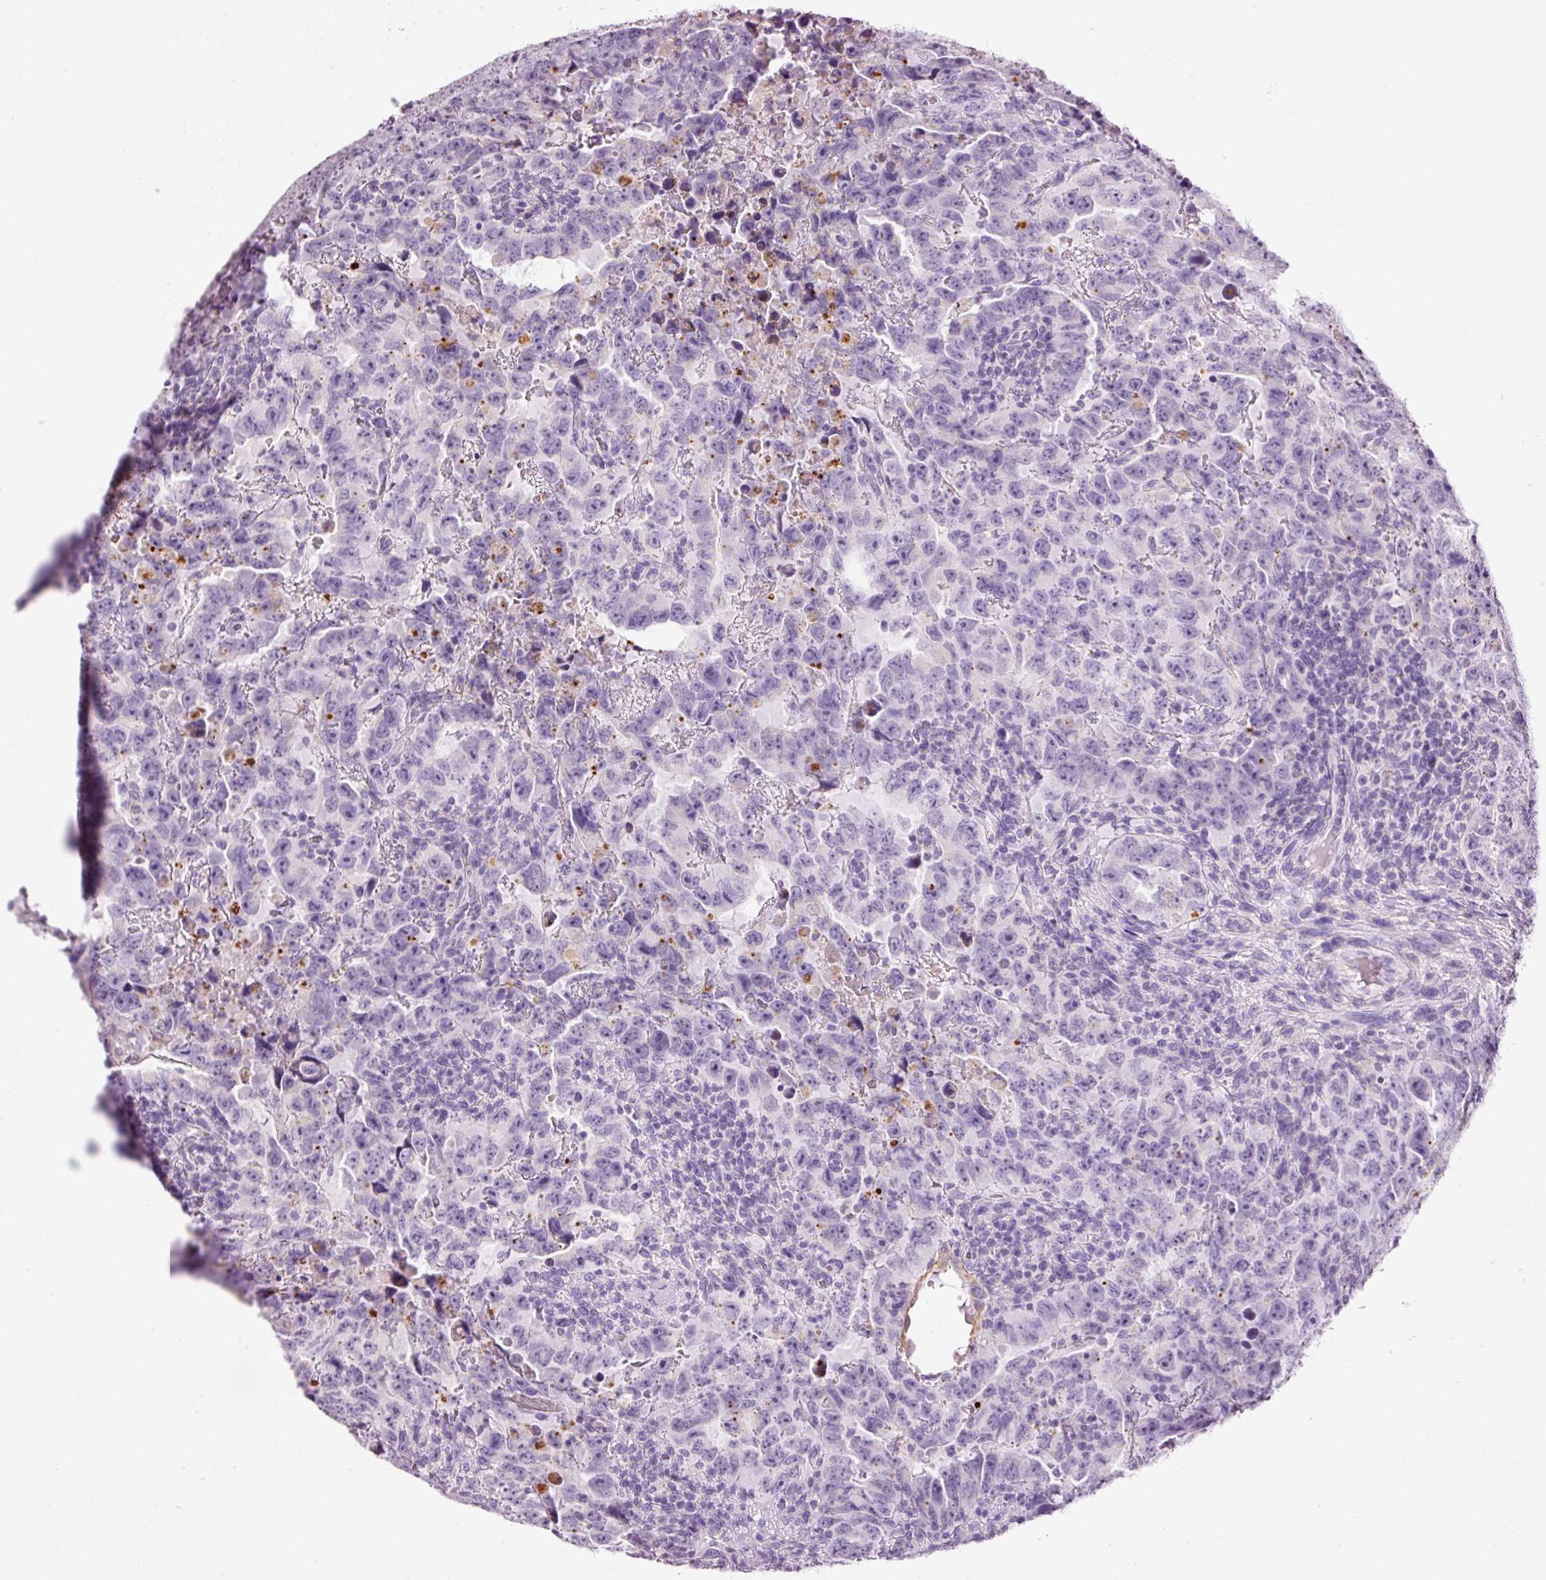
{"staining": {"intensity": "negative", "quantity": "none", "location": "none"}, "tissue": "testis cancer", "cell_type": "Tumor cells", "image_type": "cancer", "snomed": [{"axis": "morphology", "description": "Carcinoma, Embryonal, NOS"}, {"axis": "topography", "description": "Testis"}], "caption": "This is an immunohistochemistry histopathology image of human testis embryonal carcinoma. There is no positivity in tumor cells.", "gene": "CARD16", "patient": {"sex": "male", "age": 24}}